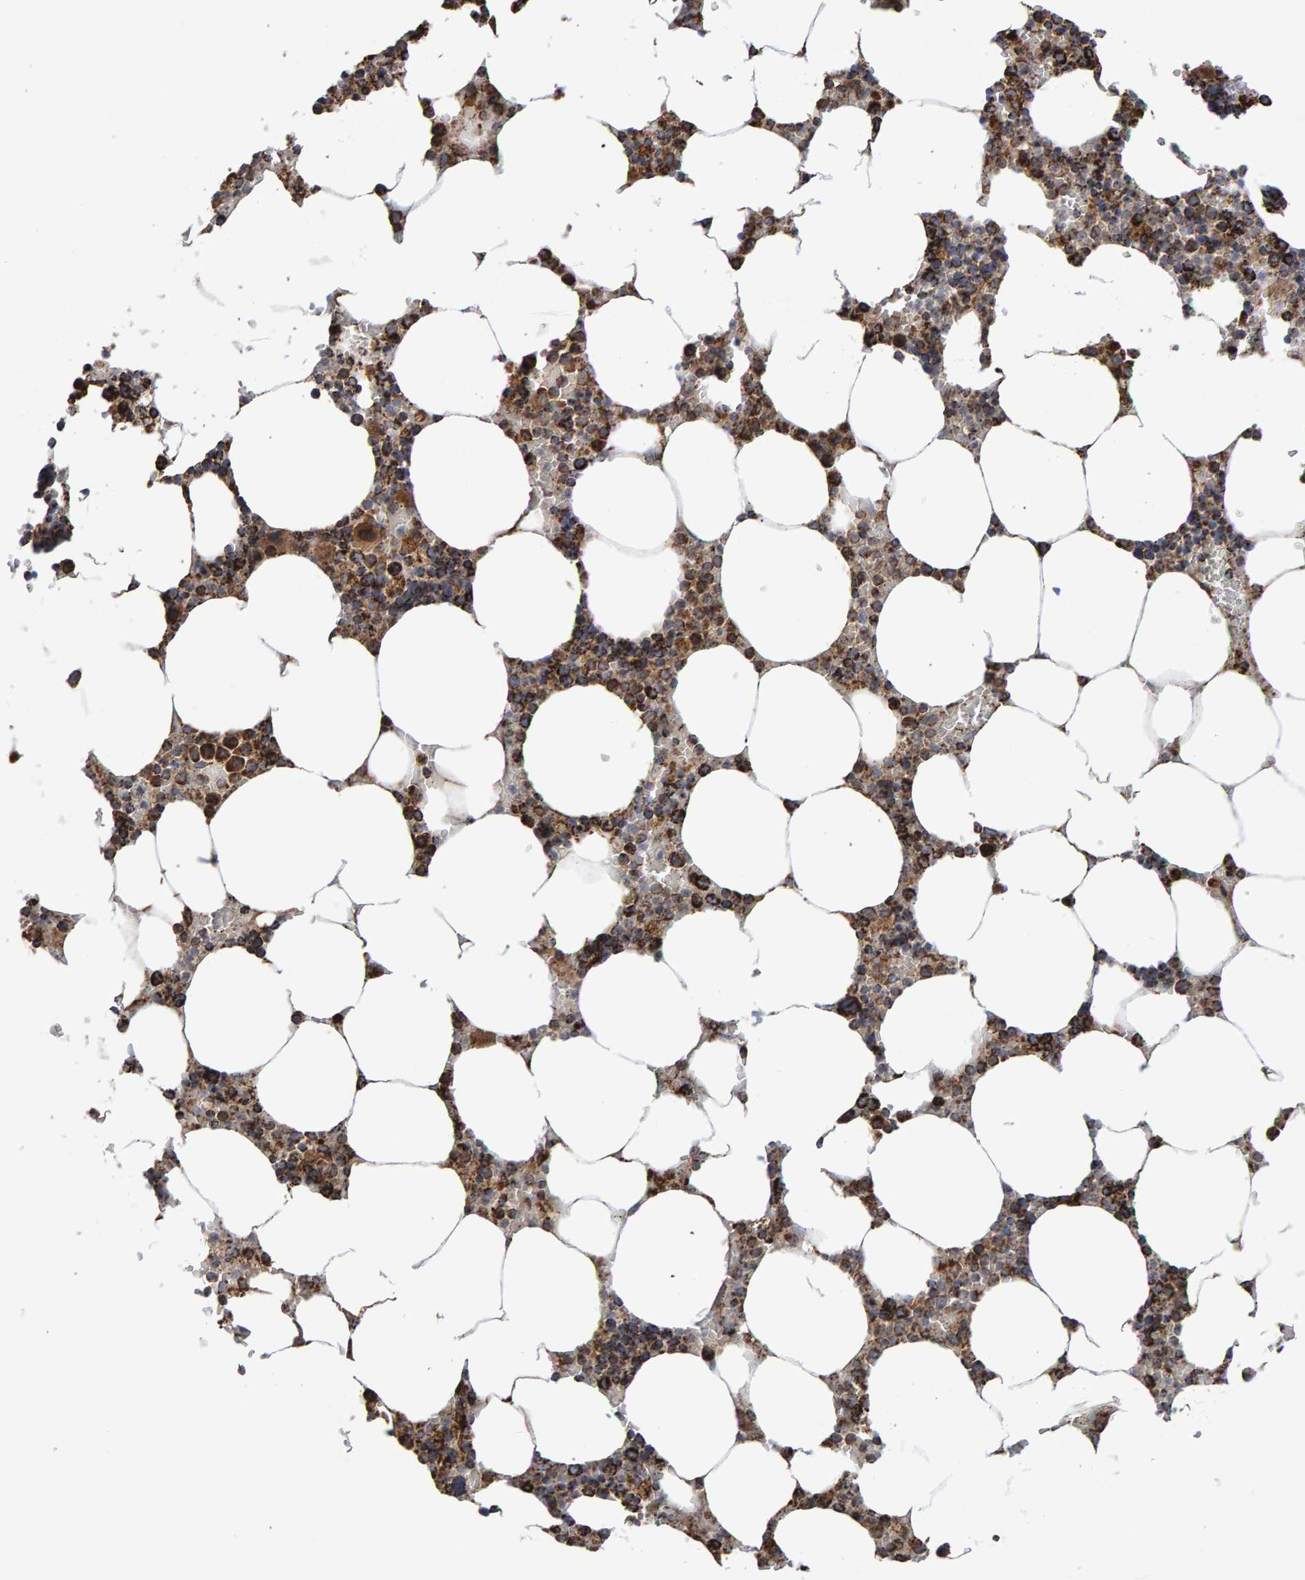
{"staining": {"intensity": "moderate", "quantity": ">75%", "location": "cytoplasmic/membranous"}, "tissue": "bone marrow", "cell_type": "Hematopoietic cells", "image_type": "normal", "snomed": [{"axis": "morphology", "description": "Normal tissue, NOS"}, {"axis": "topography", "description": "Bone marrow"}], "caption": "An immunohistochemistry (IHC) image of normal tissue is shown. Protein staining in brown labels moderate cytoplasmic/membranous positivity in bone marrow within hematopoietic cells. (DAB = brown stain, brightfield microscopy at high magnification).", "gene": "MRPL45", "patient": {"sex": "male", "age": 70}}